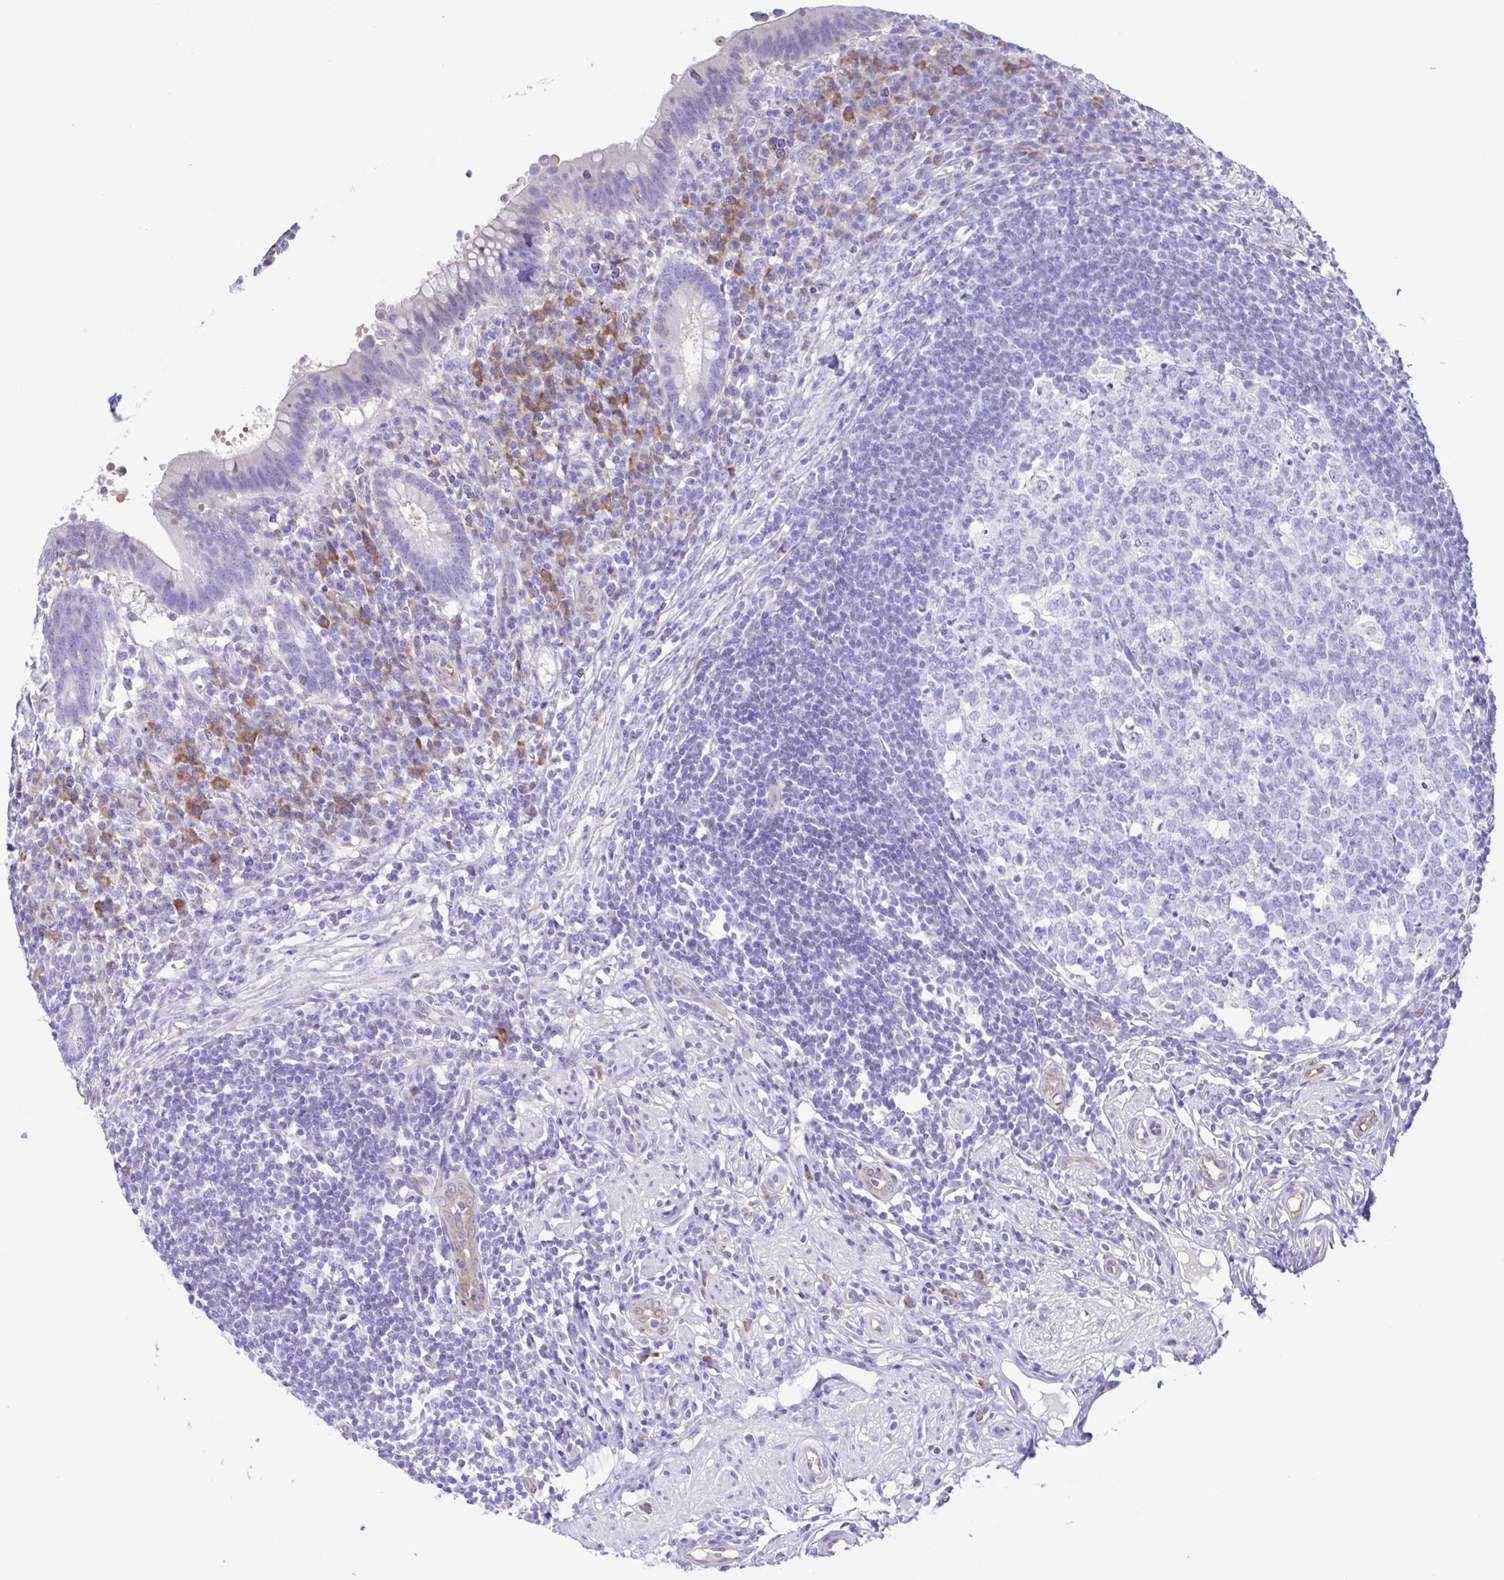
{"staining": {"intensity": "moderate", "quantity": "<25%", "location": "cytoplasmic/membranous"}, "tissue": "appendix", "cell_type": "Glandular cells", "image_type": "normal", "snomed": [{"axis": "morphology", "description": "Normal tissue, NOS"}, {"axis": "topography", "description": "Appendix"}], "caption": "Immunohistochemistry micrograph of unremarkable human appendix stained for a protein (brown), which demonstrates low levels of moderate cytoplasmic/membranous positivity in about <25% of glandular cells.", "gene": "GPR17", "patient": {"sex": "female", "age": 56}}